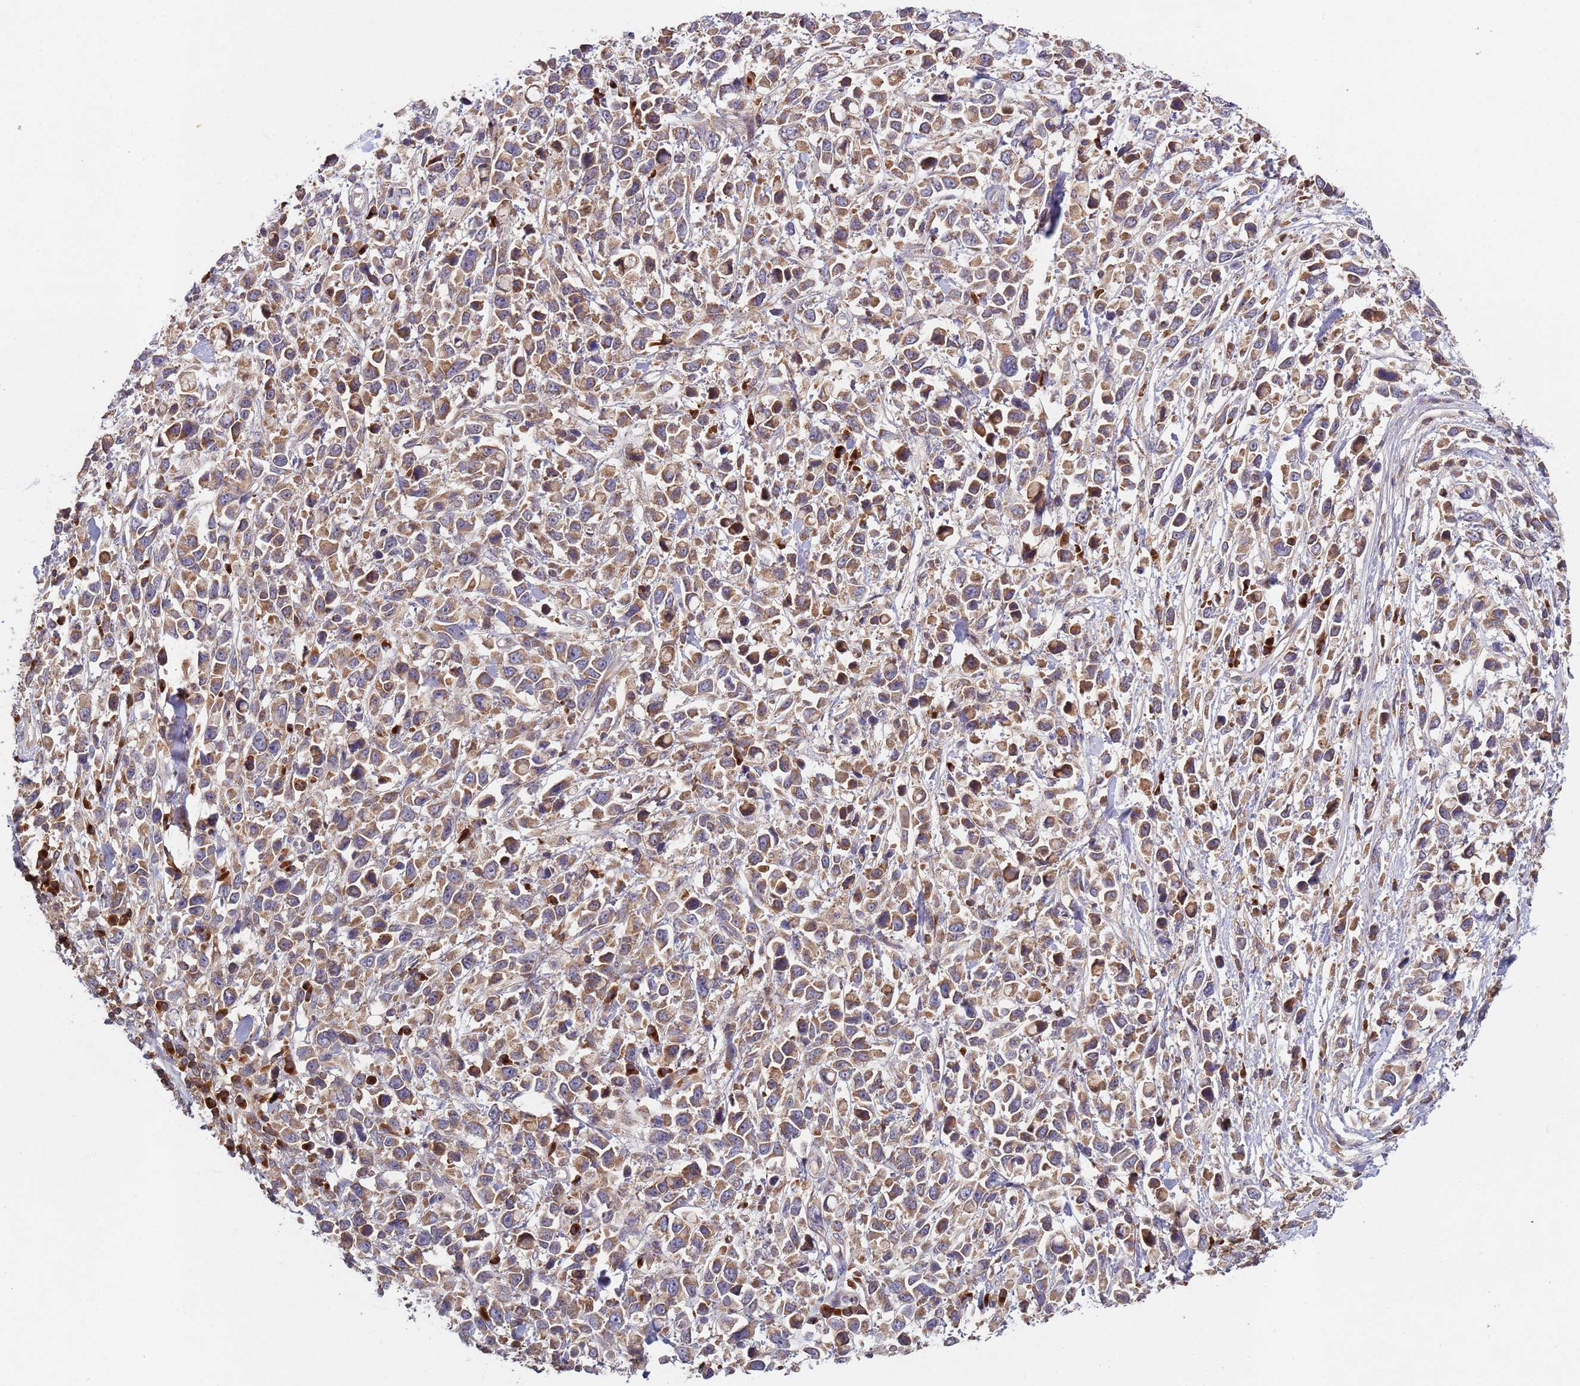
{"staining": {"intensity": "moderate", "quantity": ">75%", "location": "cytoplasmic/membranous"}, "tissue": "stomach cancer", "cell_type": "Tumor cells", "image_type": "cancer", "snomed": [{"axis": "morphology", "description": "Adenocarcinoma, NOS"}, {"axis": "topography", "description": "Stomach"}], "caption": "Stomach cancer (adenocarcinoma) tissue exhibits moderate cytoplasmic/membranous staining in about >75% of tumor cells, visualized by immunohistochemistry.", "gene": "OR5A2", "patient": {"sex": "female", "age": 81}}